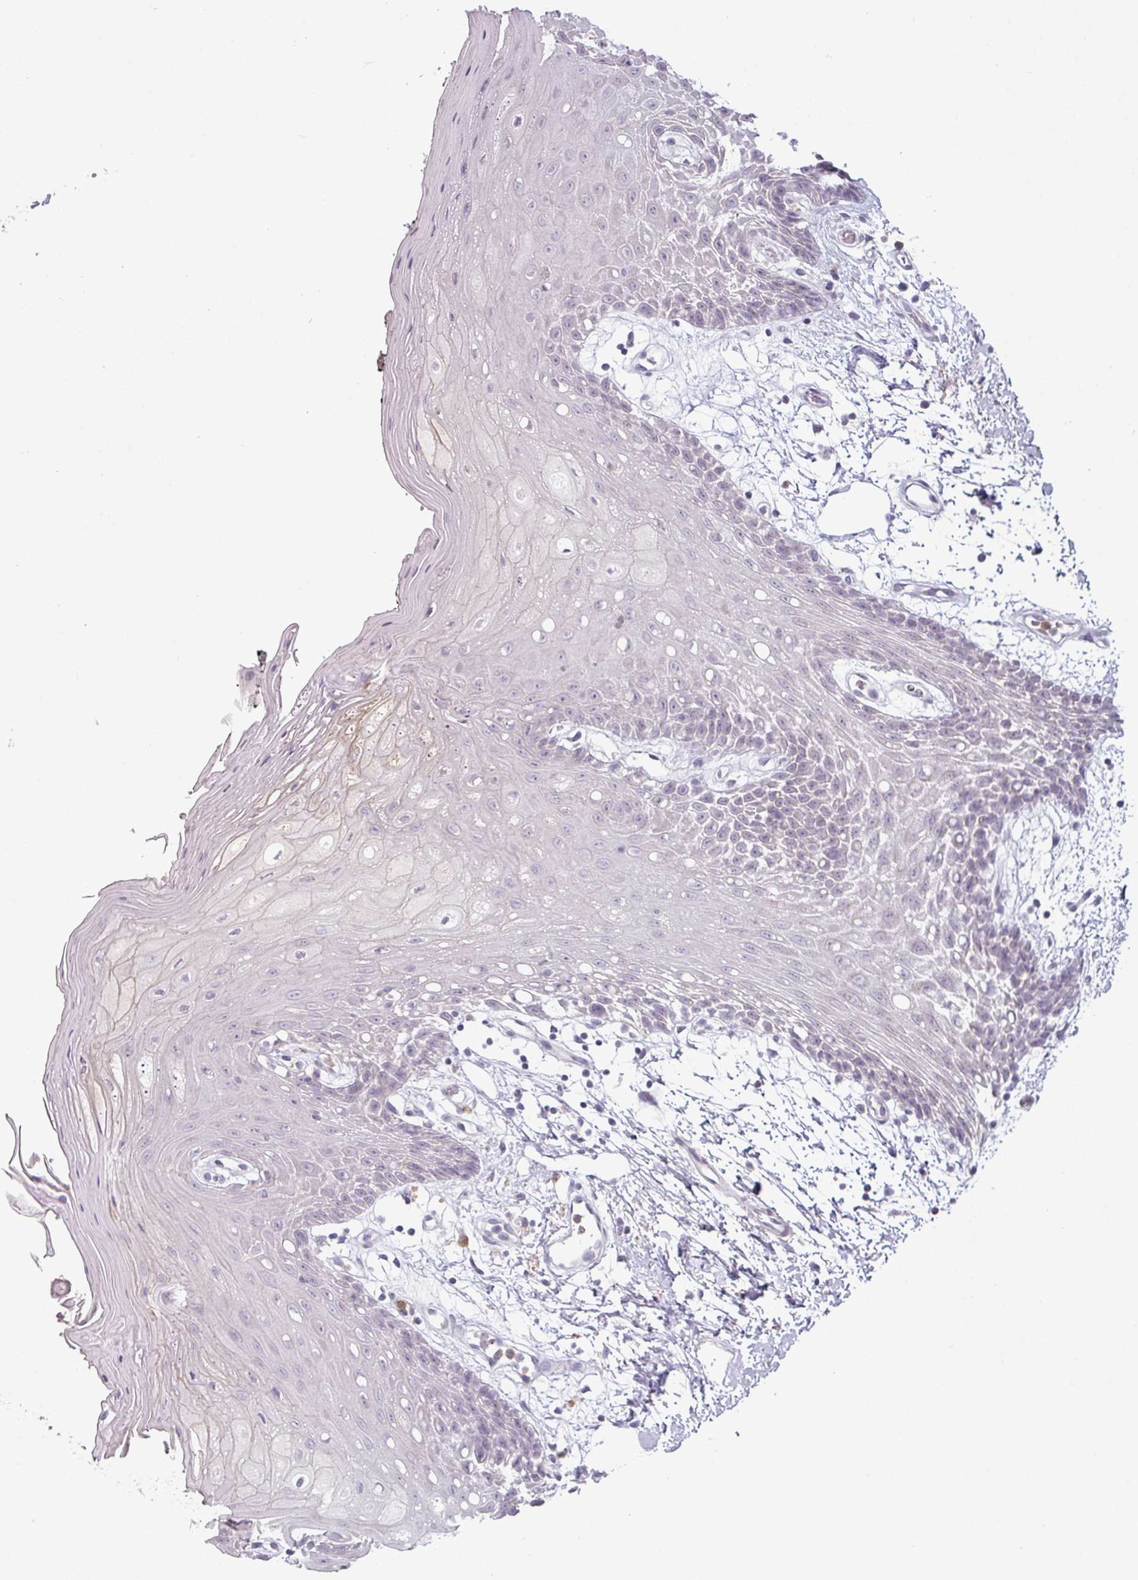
{"staining": {"intensity": "negative", "quantity": "none", "location": "none"}, "tissue": "oral mucosa", "cell_type": "Squamous epithelial cells", "image_type": "normal", "snomed": [{"axis": "morphology", "description": "Normal tissue, NOS"}, {"axis": "topography", "description": "Oral tissue"}, {"axis": "topography", "description": "Tounge, NOS"}], "caption": "A histopathology image of human oral mucosa is negative for staining in squamous epithelial cells. The staining was performed using DAB to visualize the protein expression in brown, while the nuclei were stained in blue with hematoxylin (Magnification: 20x).", "gene": "MAGEC3", "patient": {"sex": "female", "age": 59}}